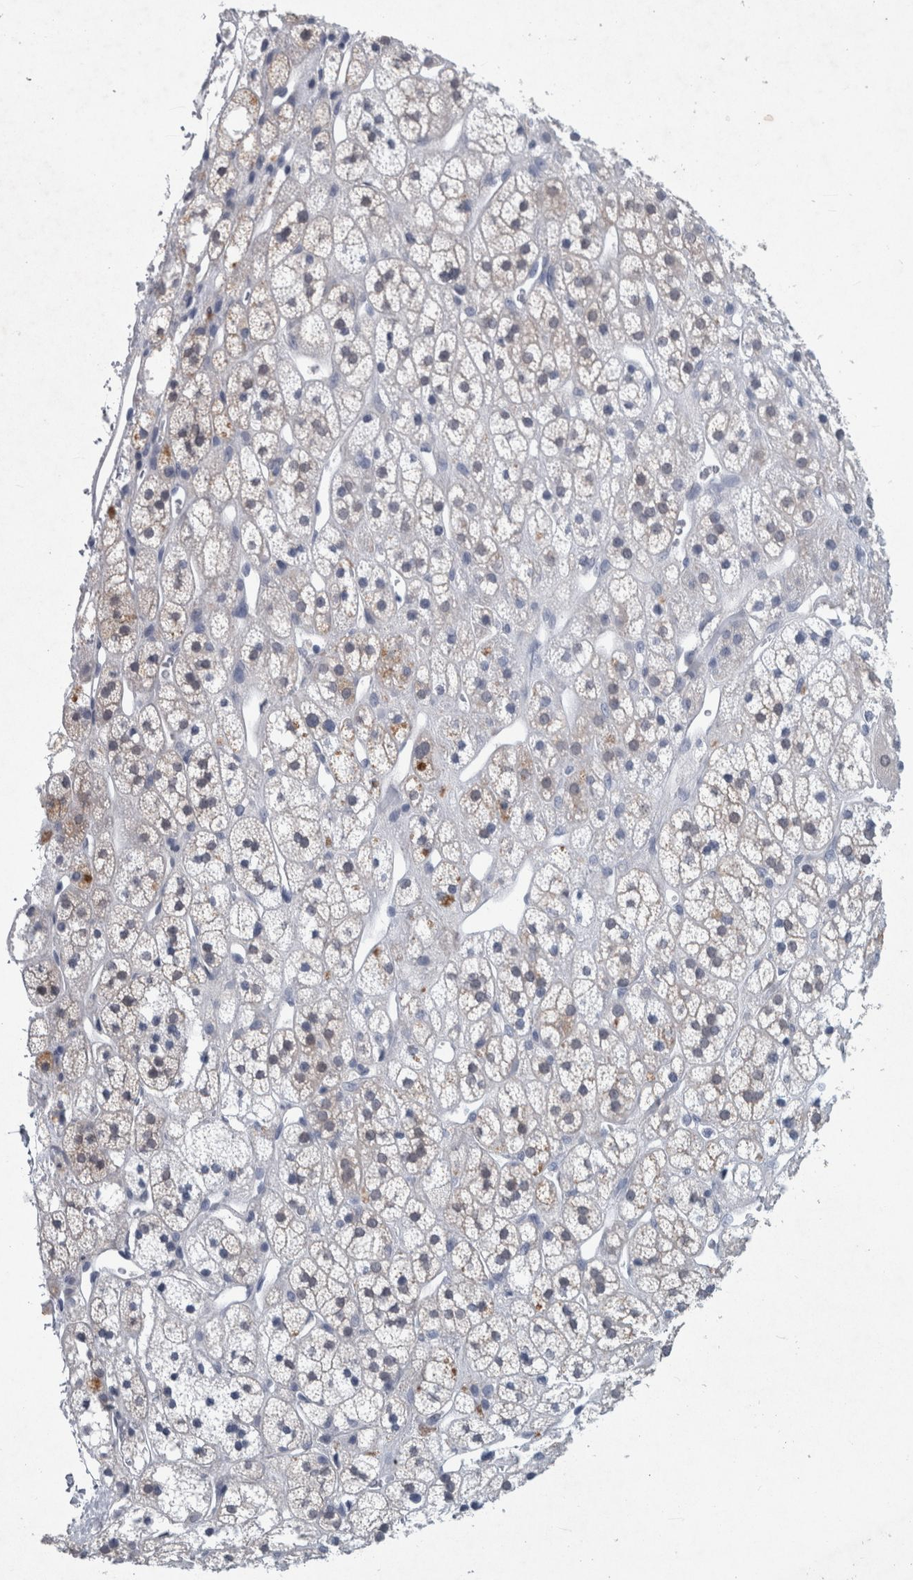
{"staining": {"intensity": "moderate", "quantity": "<25%", "location": "cytoplasmic/membranous"}, "tissue": "adrenal gland", "cell_type": "Glandular cells", "image_type": "normal", "snomed": [{"axis": "morphology", "description": "Normal tissue, NOS"}, {"axis": "topography", "description": "Adrenal gland"}], "caption": "This is a histology image of immunohistochemistry staining of benign adrenal gland, which shows moderate positivity in the cytoplasmic/membranous of glandular cells.", "gene": "FAM83H", "patient": {"sex": "male", "age": 56}}